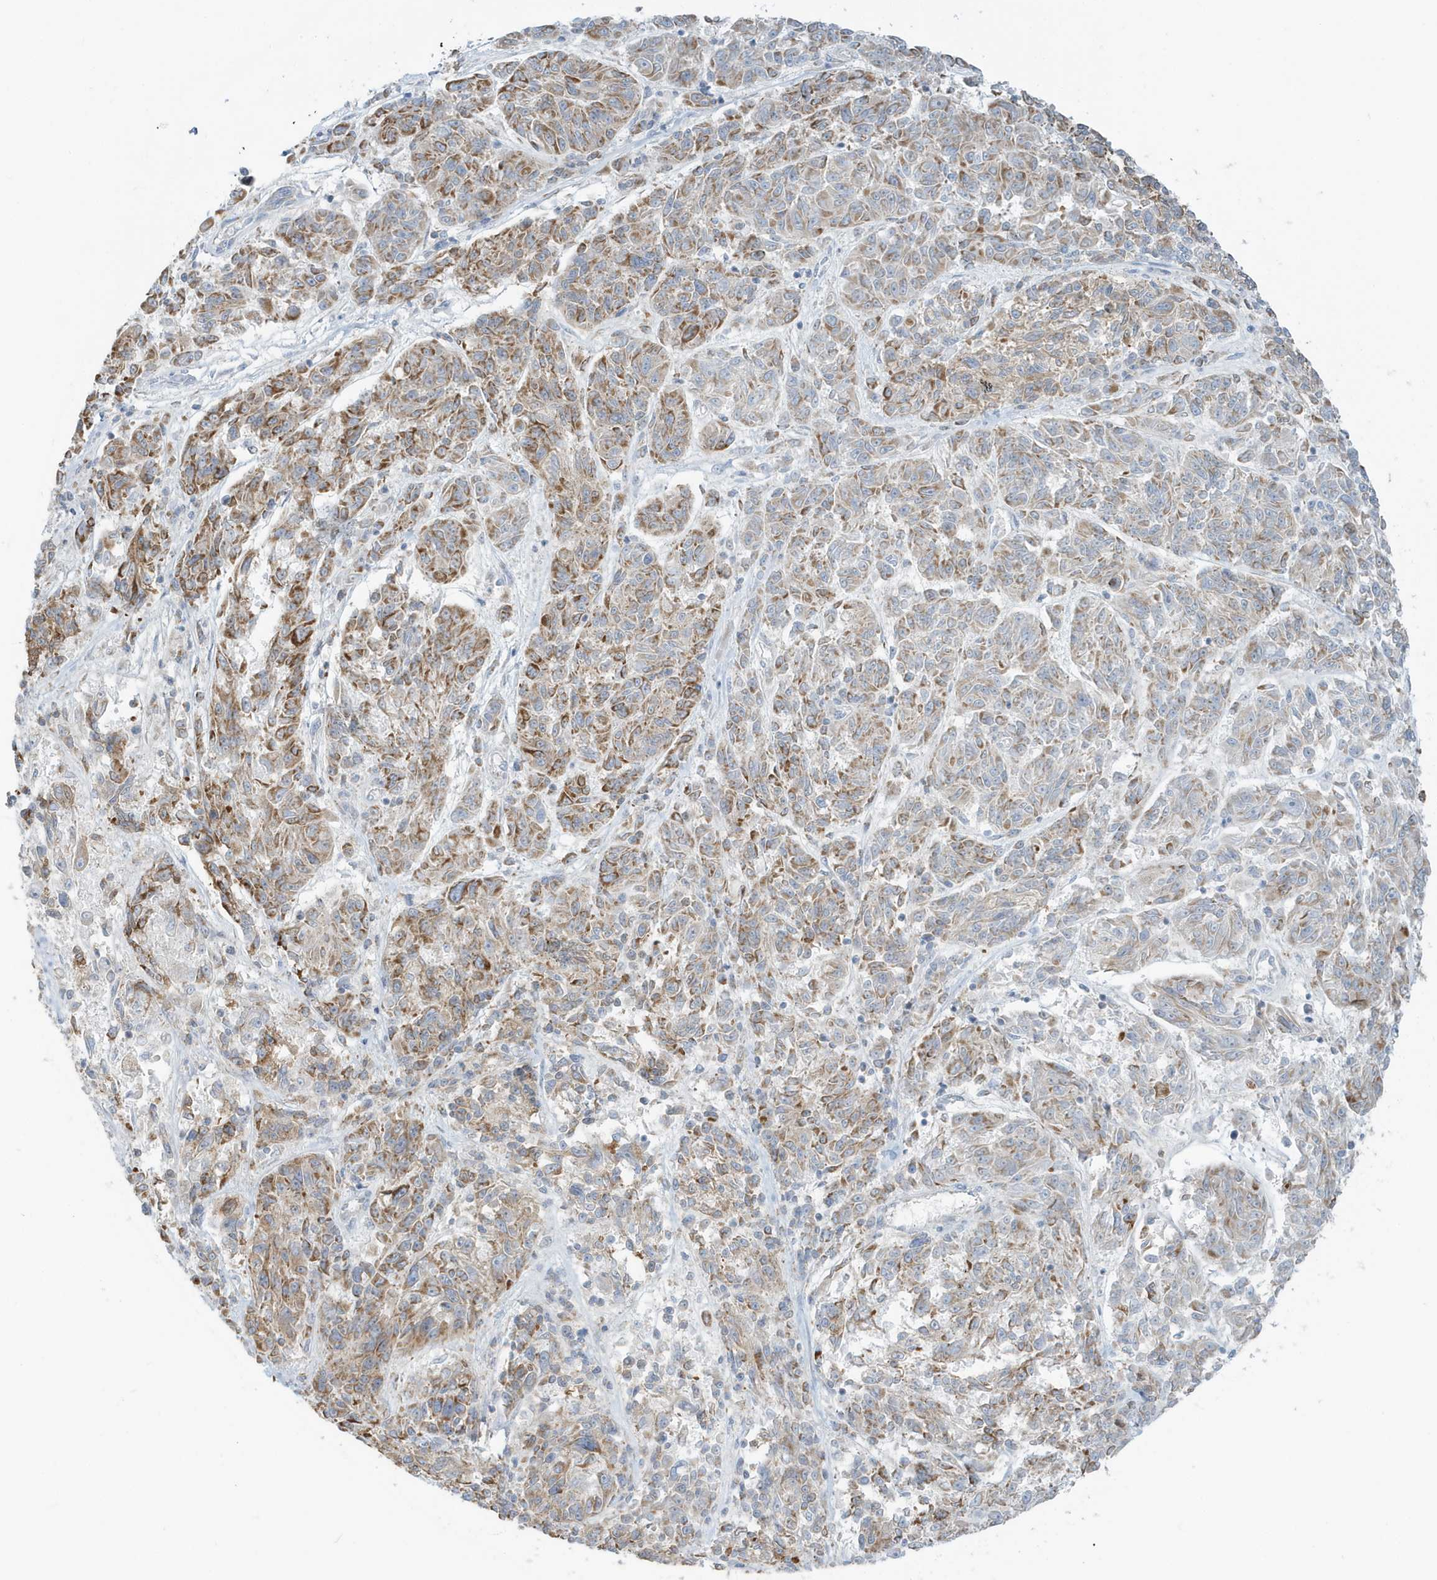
{"staining": {"intensity": "moderate", "quantity": ">75%", "location": "cytoplasmic/membranous"}, "tissue": "melanoma", "cell_type": "Tumor cells", "image_type": "cancer", "snomed": [{"axis": "morphology", "description": "Malignant melanoma, NOS"}, {"axis": "topography", "description": "Skin"}], "caption": "Protein expression analysis of human malignant melanoma reveals moderate cytoplasmic/membranous positivity in about >75% of tumor cells.", "gene": "RAB11FIP3", "patient": {"sex": "male", "age": 53}}